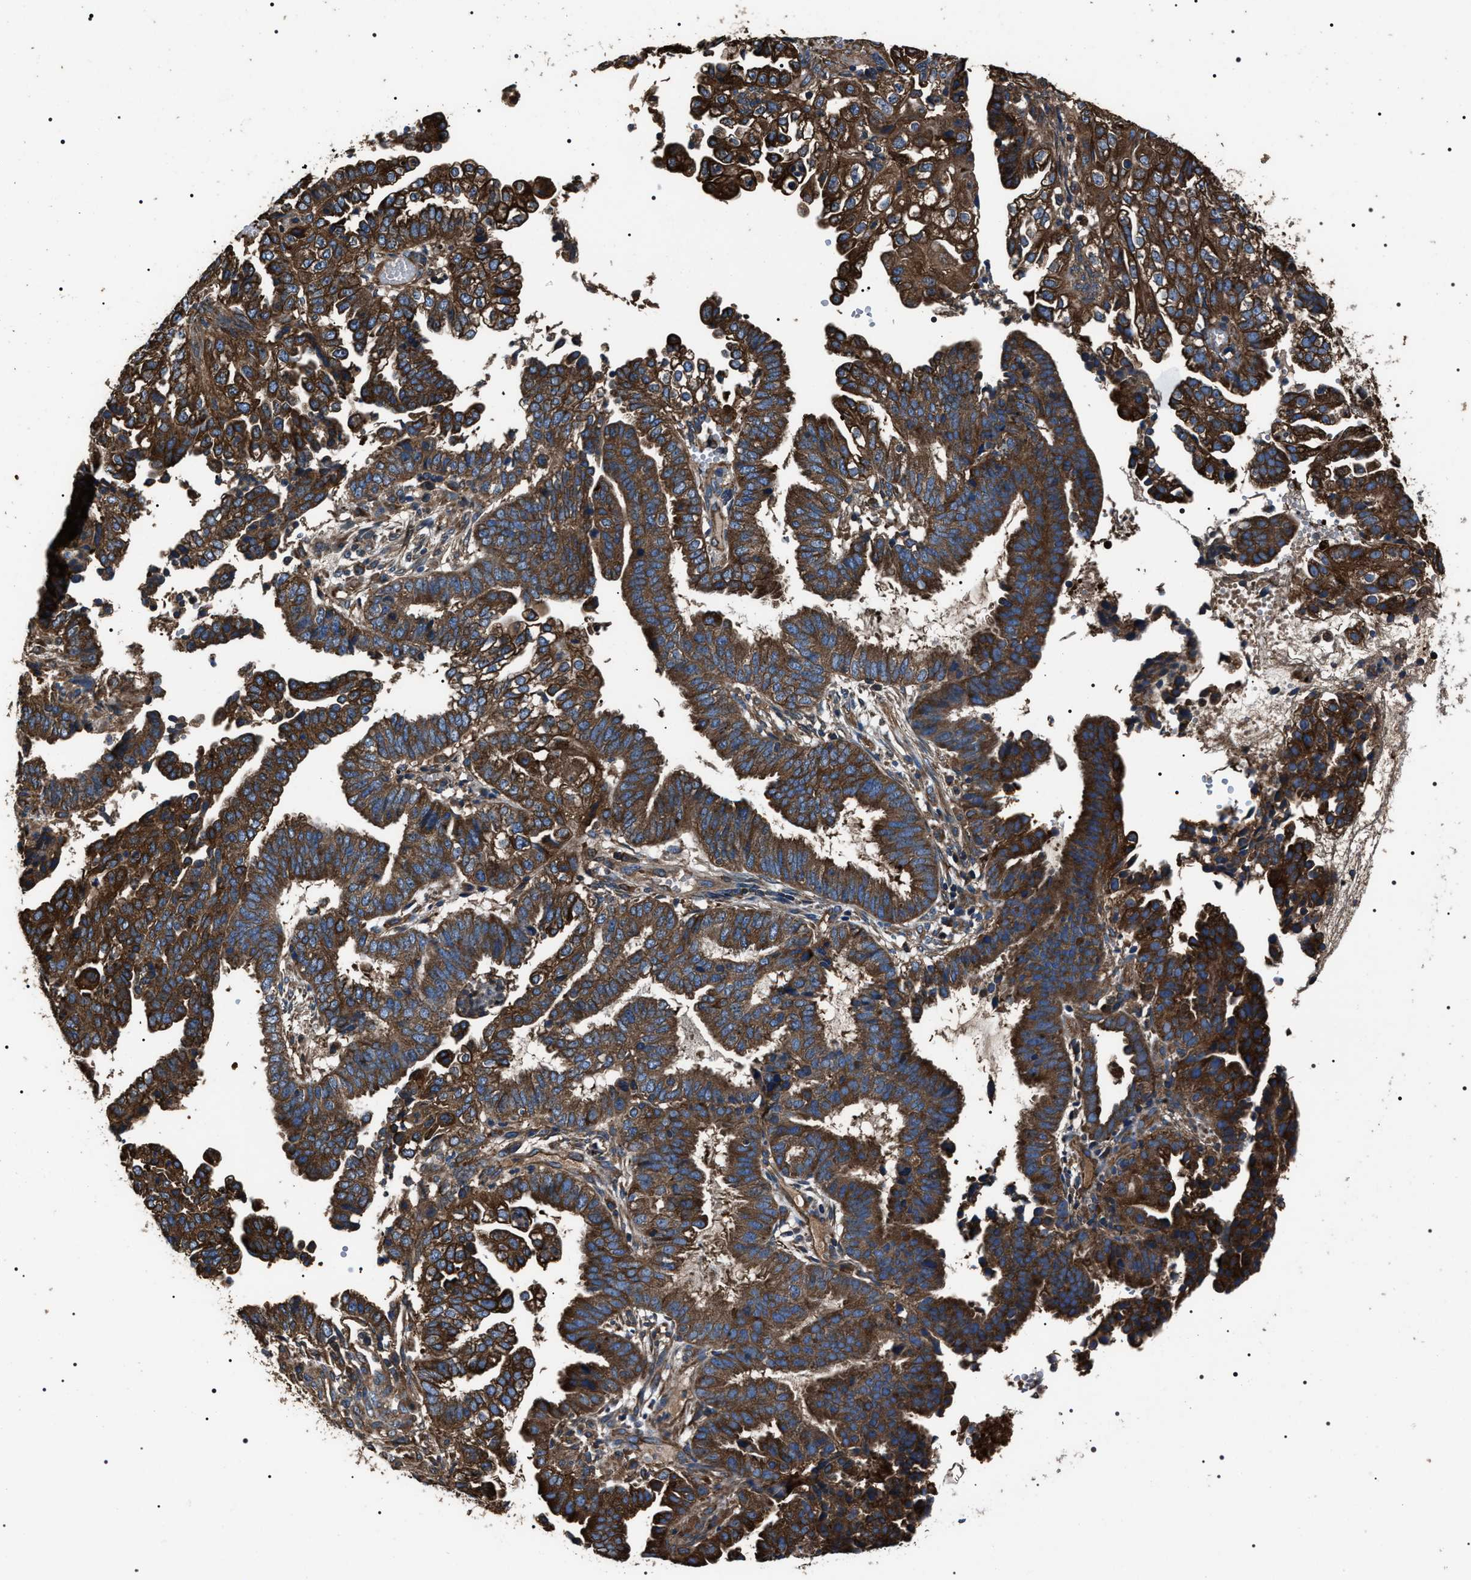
{"staining": {"intensity": "strong", "quantity": ">75%", "location": "cytoplasmic/membranous"}, "tissue": "endometrial cancer", "cell_type": "Tumor cells", "image_type": "cancer", "snomed": [{"axis": "morphology", "description": "Adenocarcinoma, NOS"}, {"axis": "topography", "description": "Endometrium"}], "caption": "Endometrial adenocarcinoma was stained to show a protein in brown. There is high levels of strong cytoplasmic/membranous expression in approximately >75% of tumor cells. Using DAB (brown) and hematoxylin (blue) stains, captured at high magnification using brightfield microscopy.", "gene": "HSCB", "patient": {"sex": "female", "age": 51}}